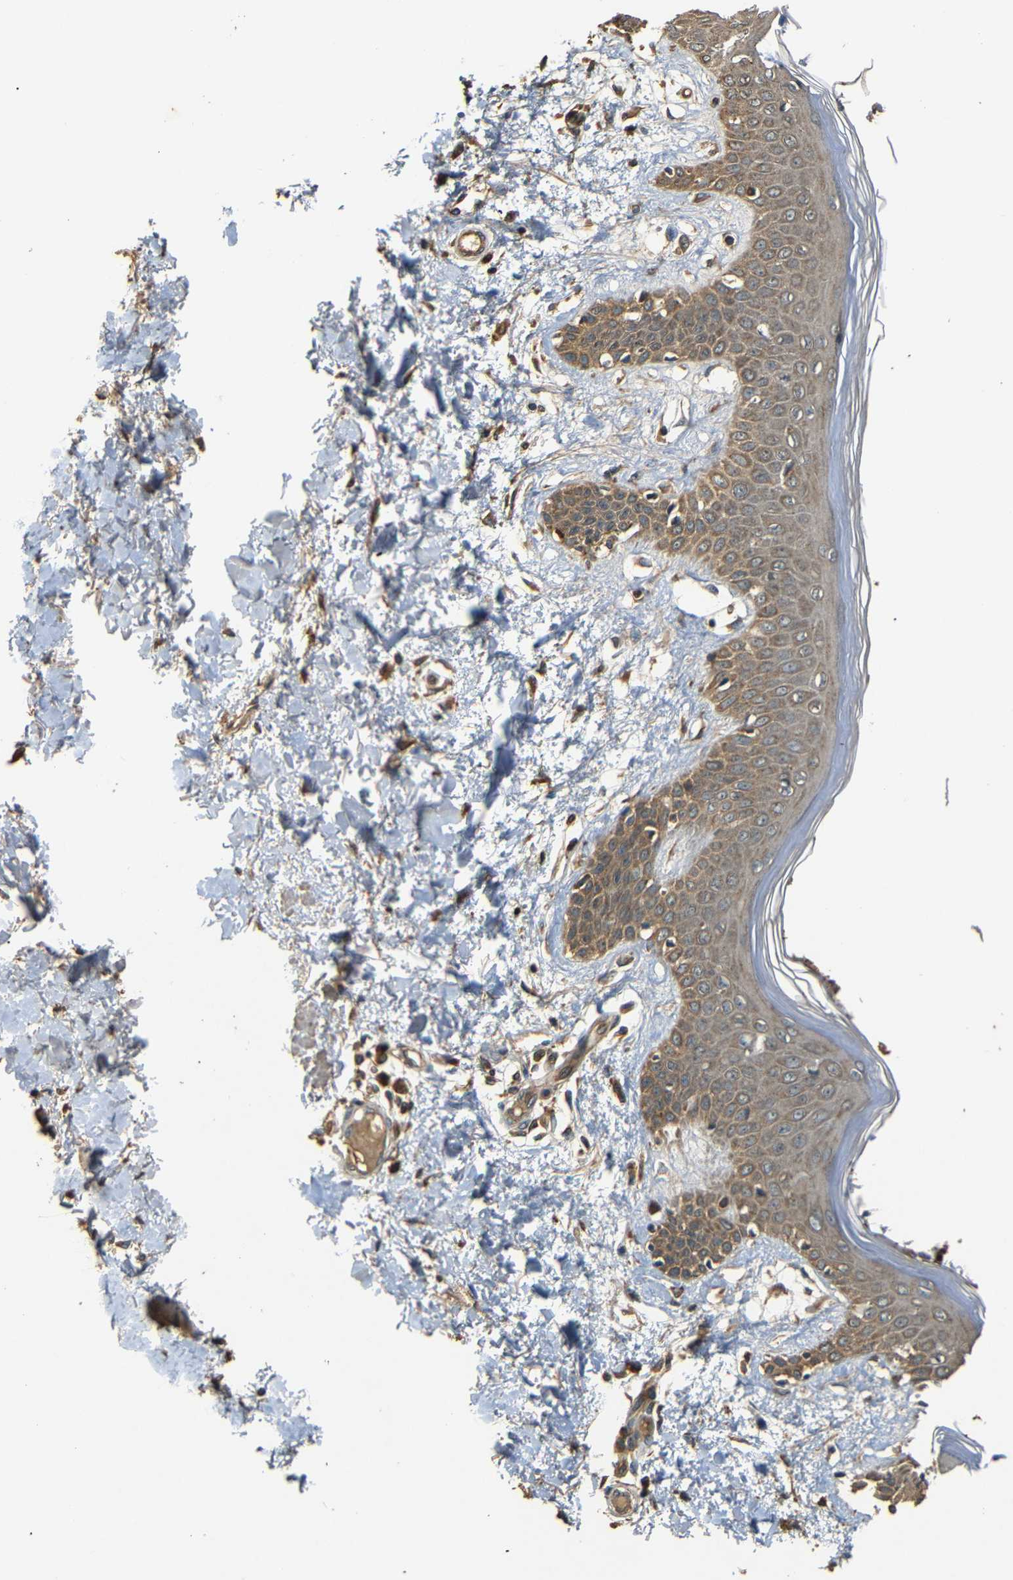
{"staining": {"intensity": "moderate", "quantity": "25%-75%", "location": "cytoplasmic/membranous"}, "tissue": "skin", "cell_type": "Fibroblasts", "image_type": "normal", "snomed": [{"axis": "morphology", "description": "Normal tissue, NOS"}, {"axis": "topography", "description": "Skin"}], "caption": "This is a micrograph of immunohistochemistry staining of normal skin, which shows moderate positivity in the cytoplasmic/membranous of fibroblasts.", "gene": "TANK", "patient": {"sex": "male", "age": 53}}